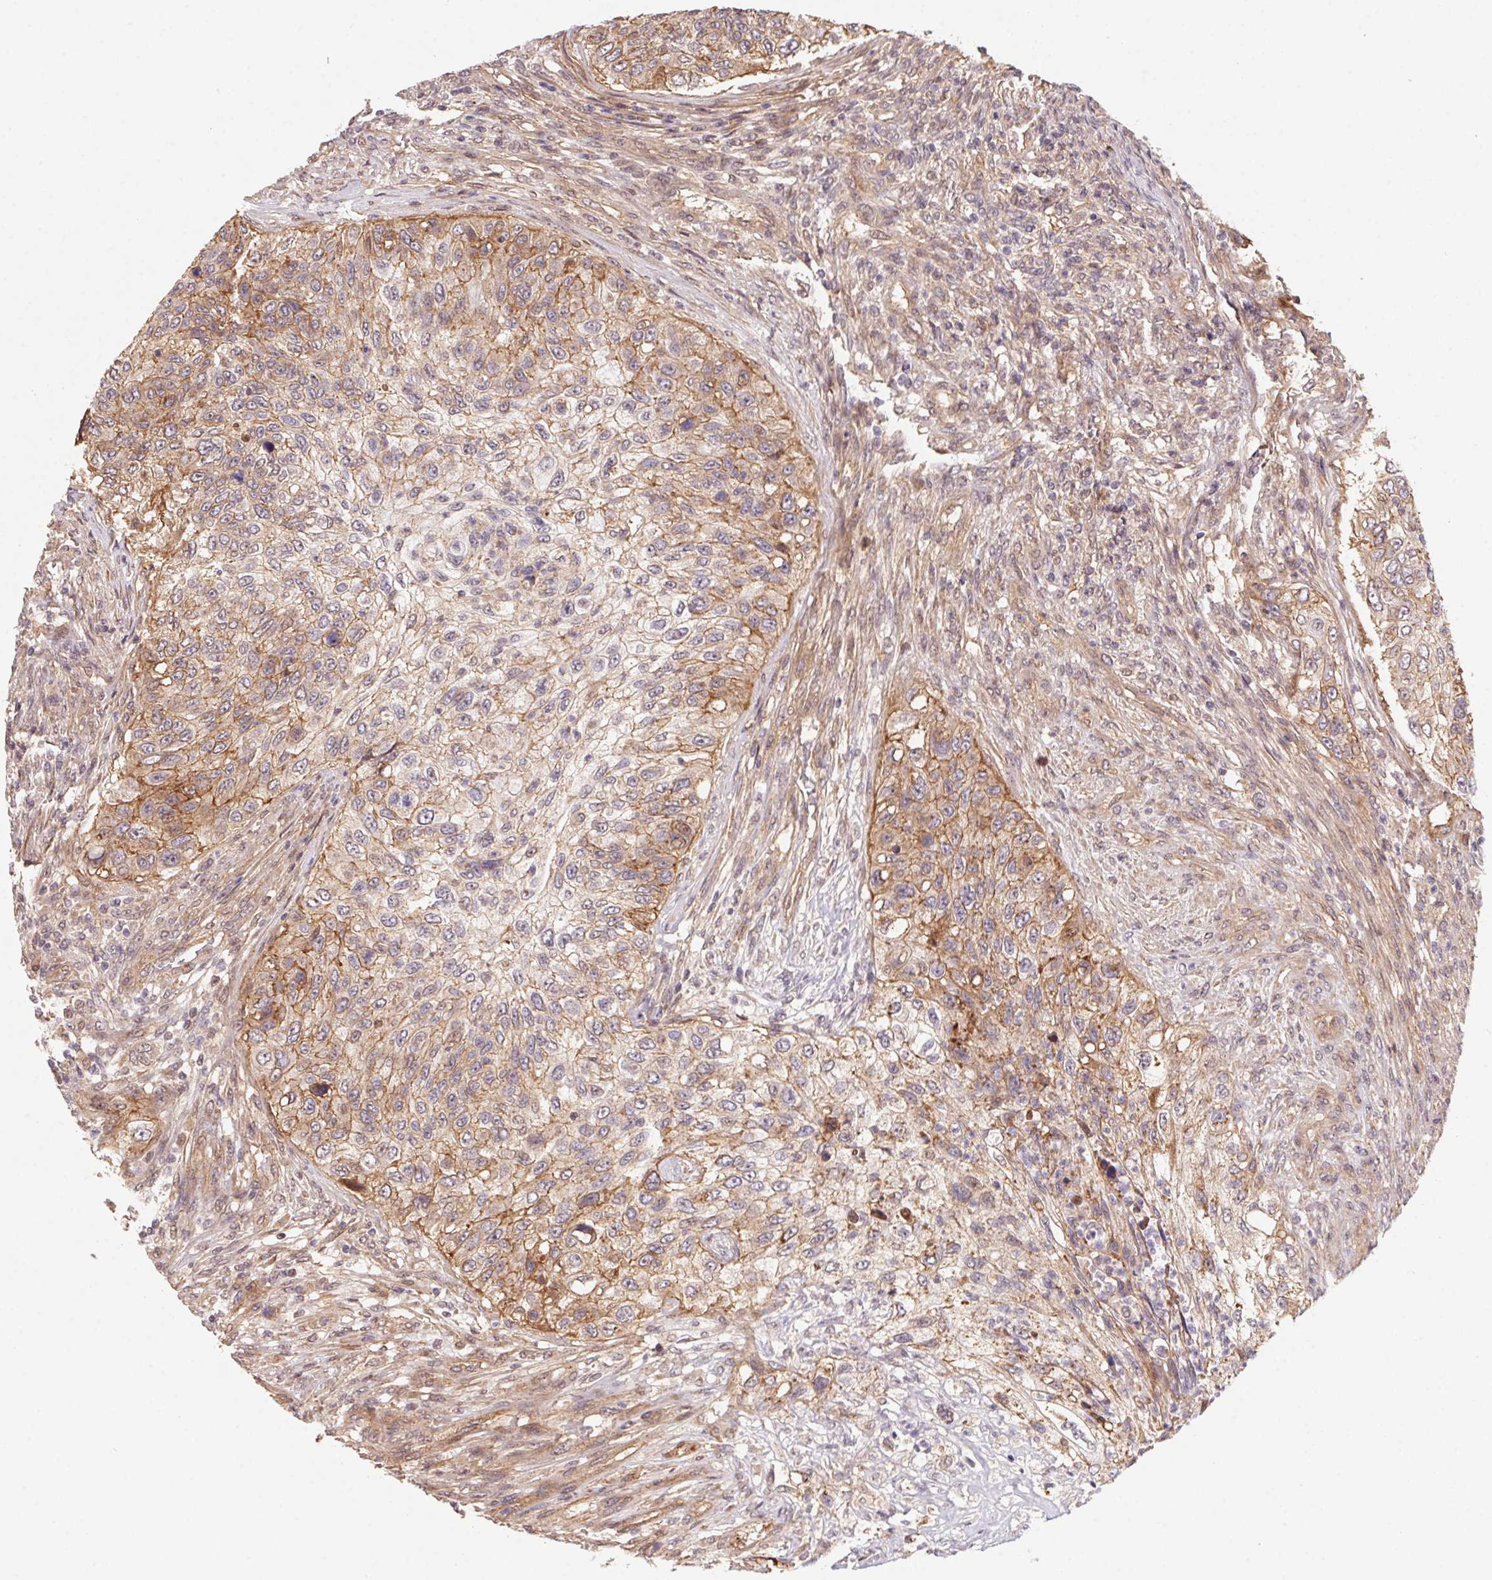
{"staining": {"intensity": "weak", "quantity": ">75%", "location": "cytoplasmic/membranous"}, "tissue": "urothelial cancer", "cell_type": "Tumor cells", "image_type": "cancer", "snomed": [{"axis": "morphology", "description": "Urothelial carcinoma, High grade"}, {"axis": "topography", "description": "Urinary bladder"}], "caption": "Immunohistochemical staining of high-grade urothelial carcinoma exhibits low levels of weak cytoplasmic/membranous protein expression in approximately >75% of tumor cells.", "gene": "SLC52A2", "patient": {"sex": "female", "age": 60}}